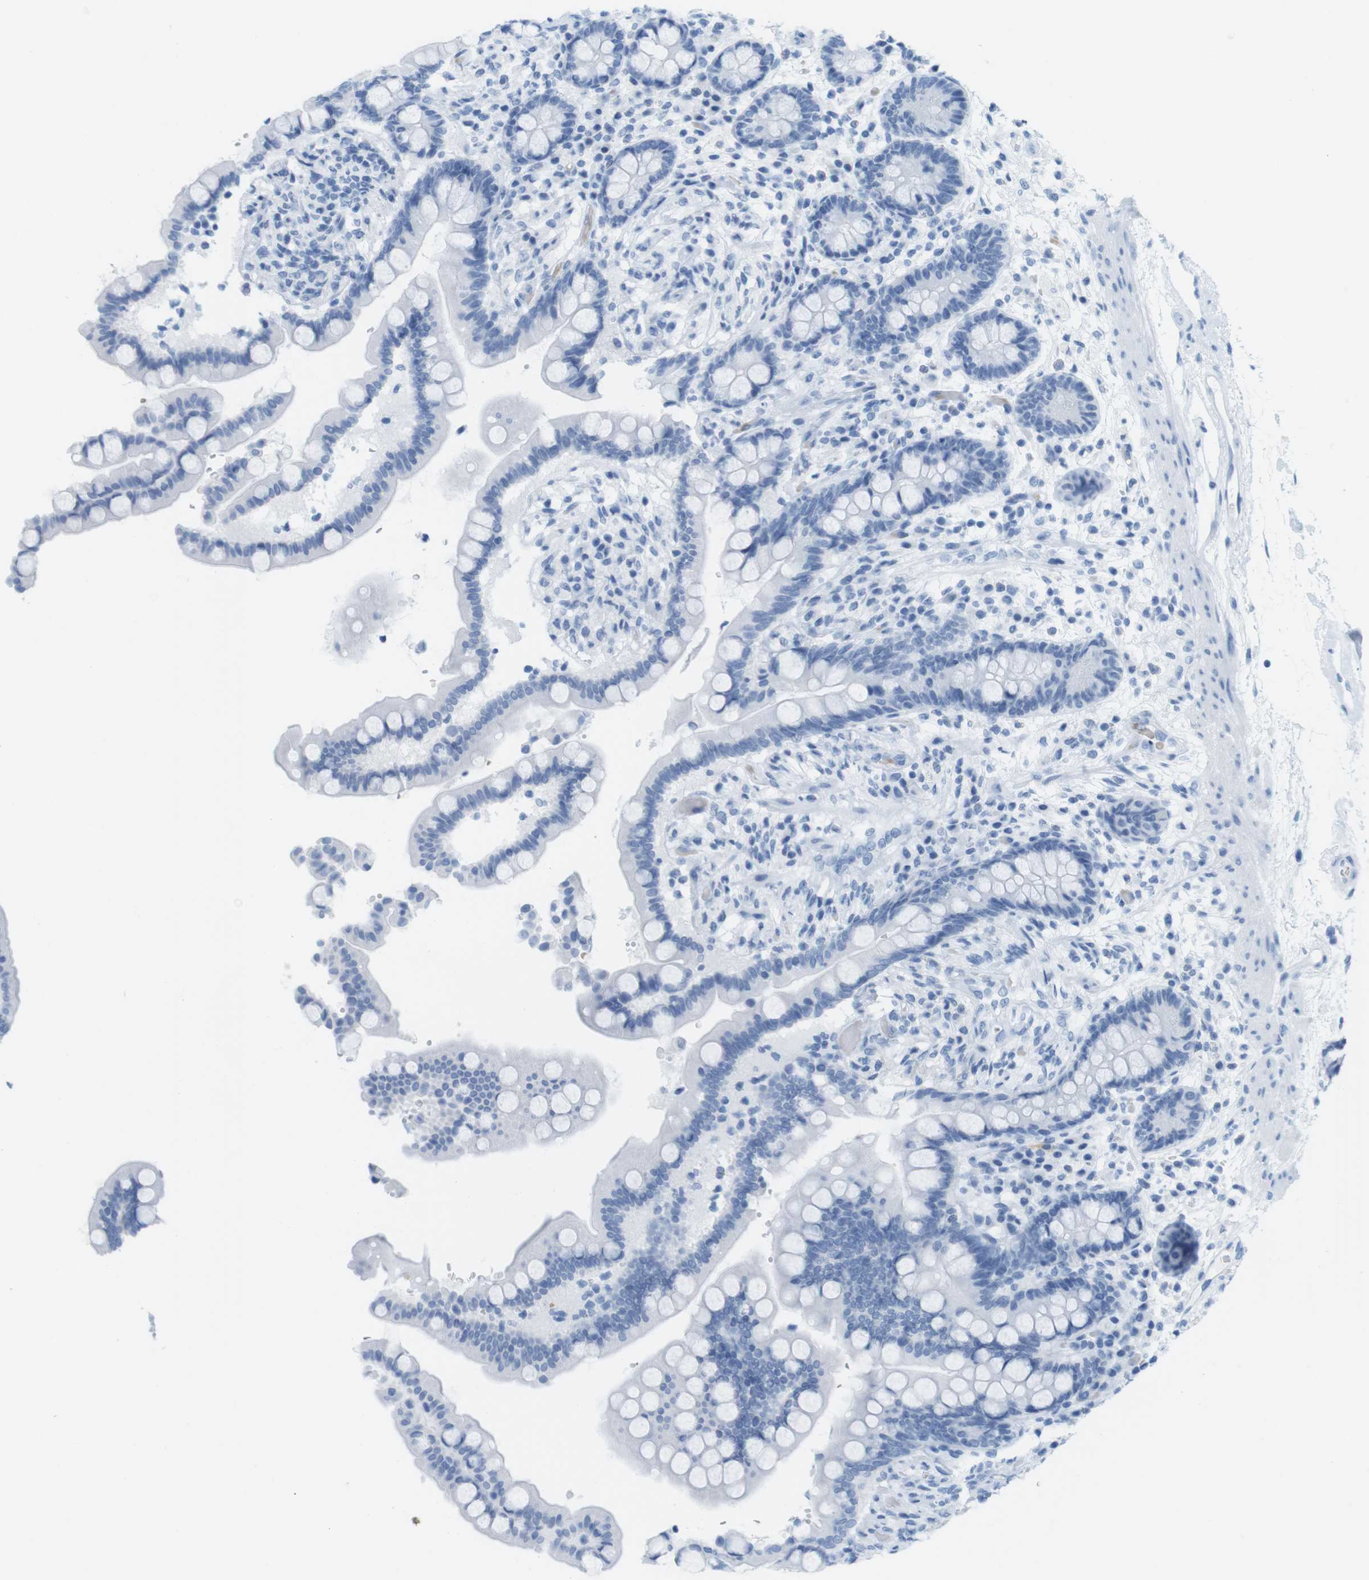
{"staining": {"intensity": "negative", "quantity": "none", "location": "none"}, "tissue": "colon", "cell_type": "Endothelial cells", "image_type": "normal", "snomed": [{"axis": "morphology", "description": "Normal tissue, NOS"}, {"axis": "topography", "description": "Colon"}], "caption": "Immunohistochemistry histopathology image of normal colon stained for a protein (brown), which demonstrates no positivity in endothelial cells.", "gene": "TNNT2", "patient": {"sex": "male", "age": 73}}